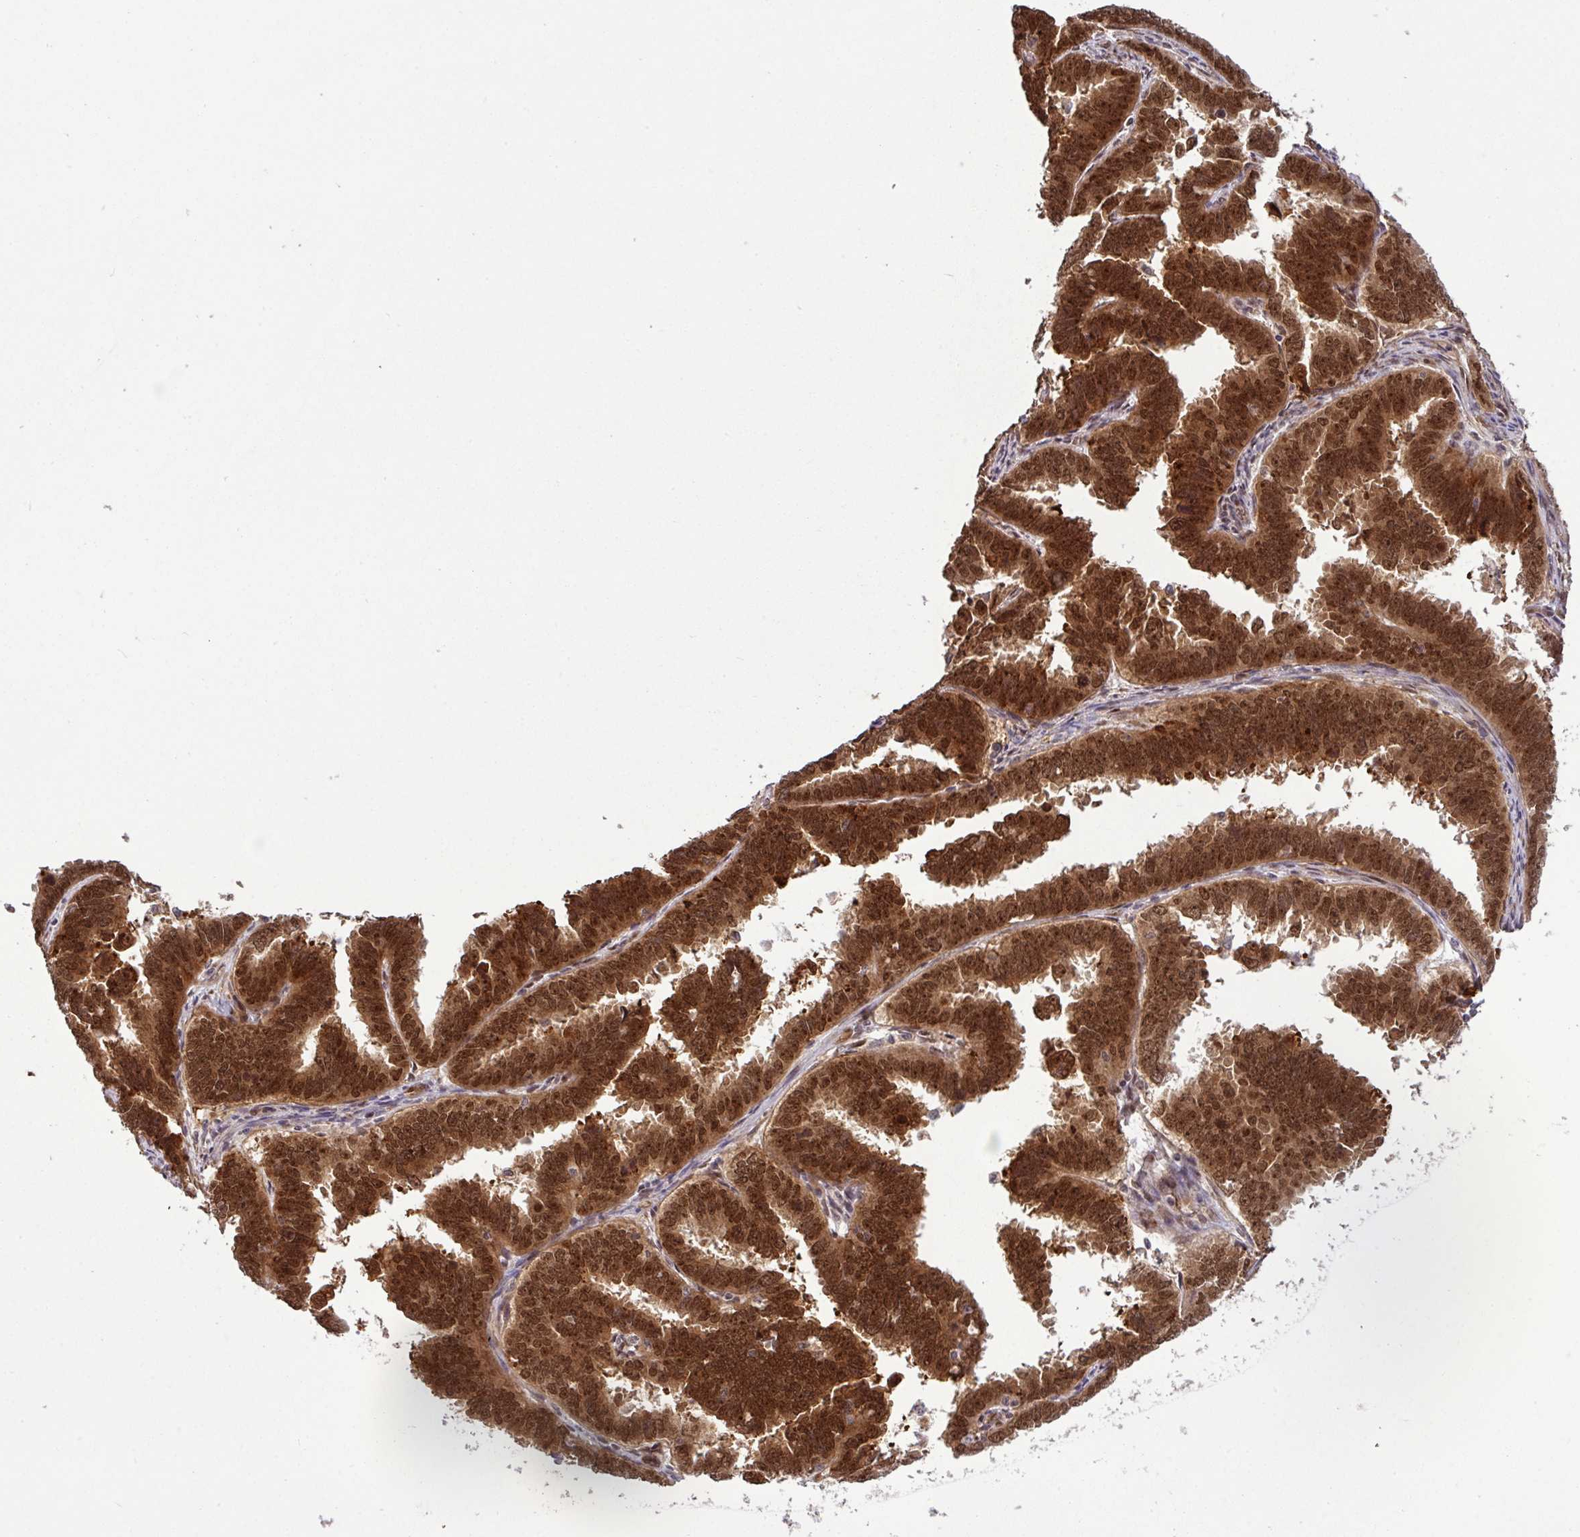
{"staining": {"intensity": "strong", "quantity": ">75%", "location": "cytoplasmic/membranous,nuclear"}, "tissue": "endometrial cancer", "cell_type": "Tumor cells", "image_type": "cancer", "snomed": [{"axis": "morphology", "description": "Adenocarcinoma, NOS"}, {"axis": "topography", "description": "Endometrium"}], "caption": "Protein expression analysis of endometrial cancer reveals strong cytoplasmic/membranous and nuclear positivity in about >75% of tumor cells.", "gene": "C7orf50", "patient": {"sex": "female", "age": 75}}